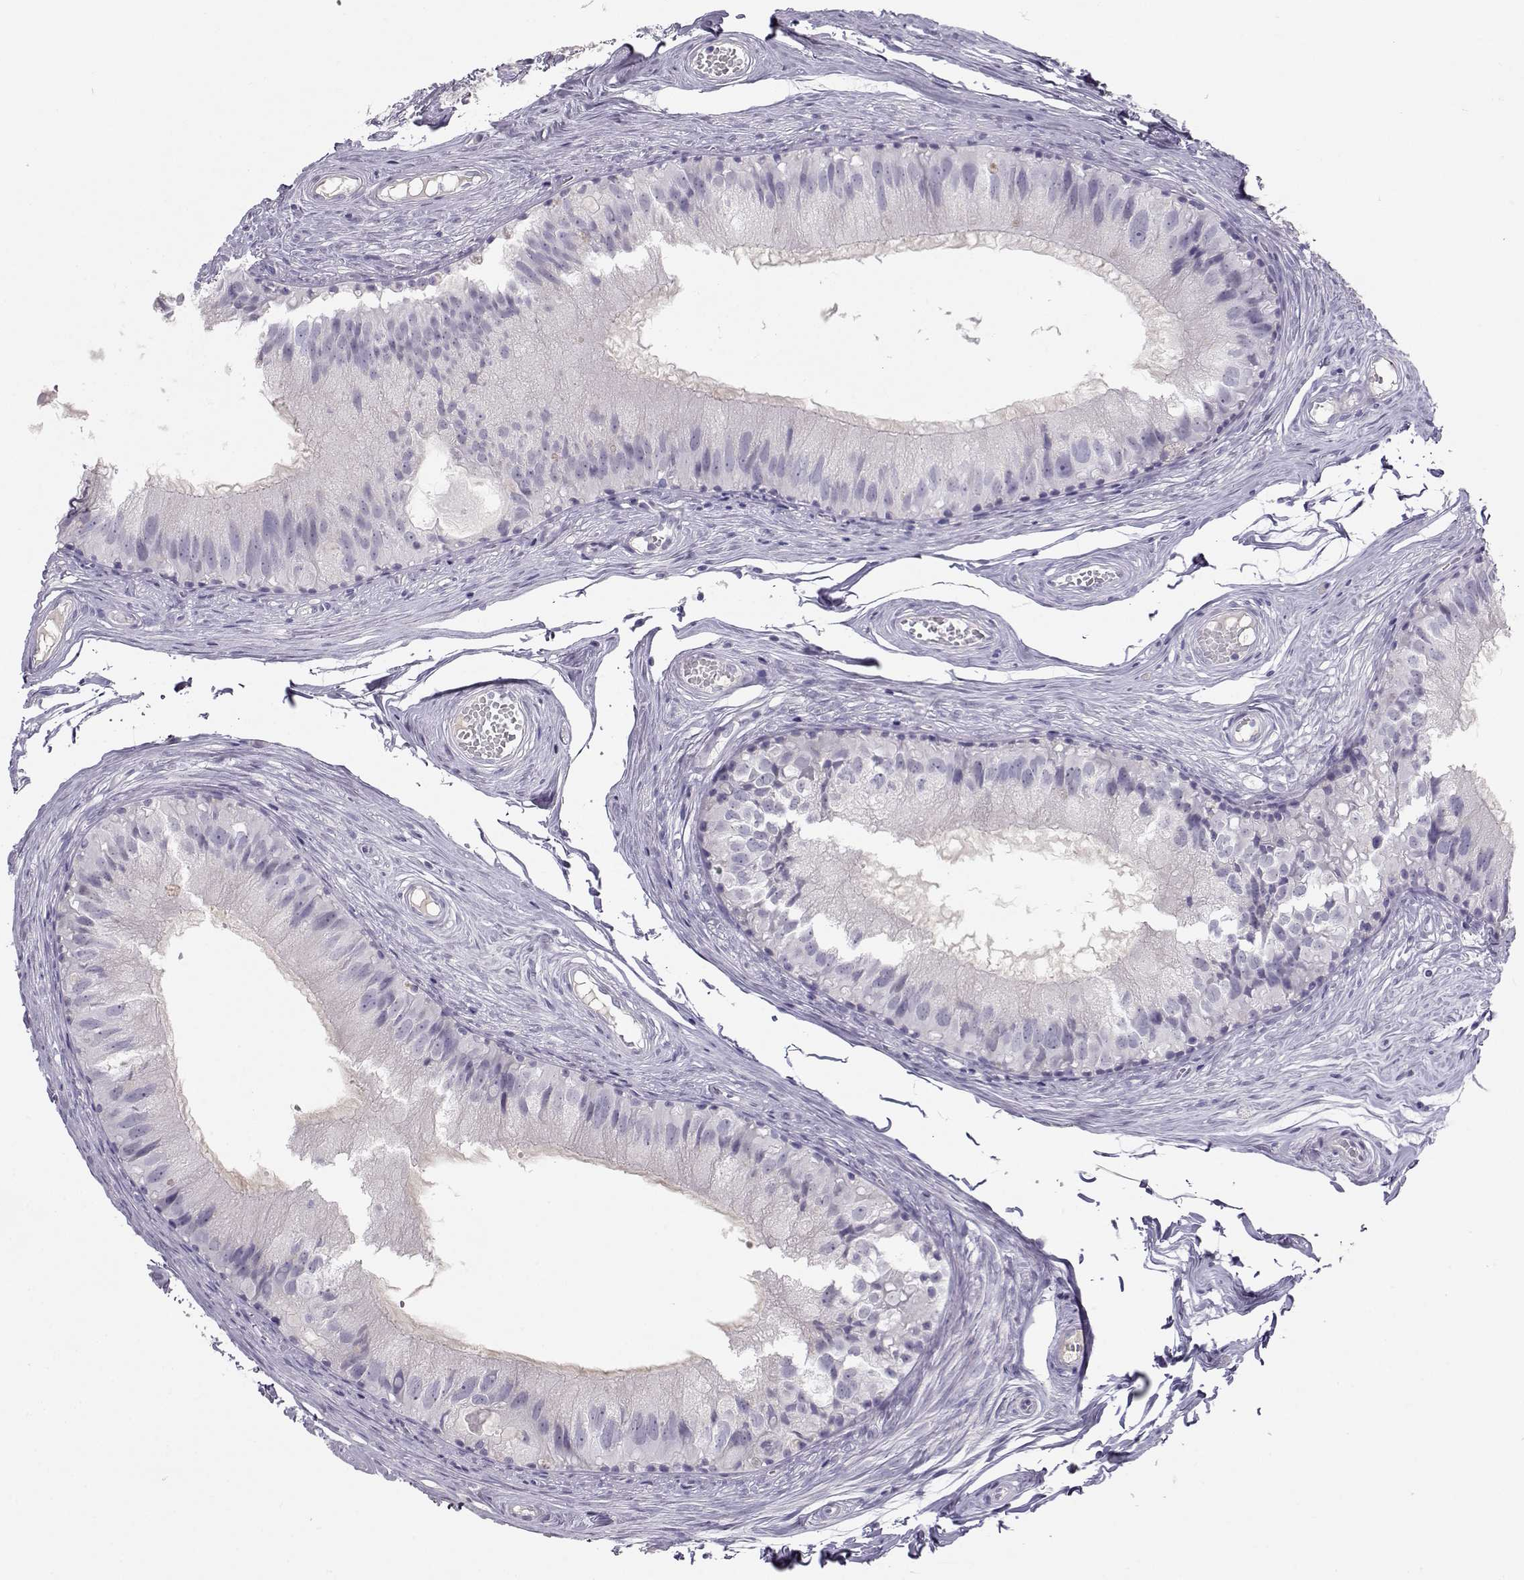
{"staining": {"intensity": "negative", "quantity": "none", "location": "none"}, "tissue": "epididymis", "cell_type": "Glandular cells", "image_type": "normal", "snomed": [{"axis": "morphology", "description": "Normal tissue, NOS"}, {"axis": "topography", "description": "Epididymis"}], "caption": "Glandular cells are negative for protein expression in normal human epididymis. The staining is performed using DAB (3,3'-diaminobenzidine) brown chromogen with nuclei counter-stained in using hematoxylin.", "gene": "OPN5", "patient": {"sex": "male", "age": 45}}